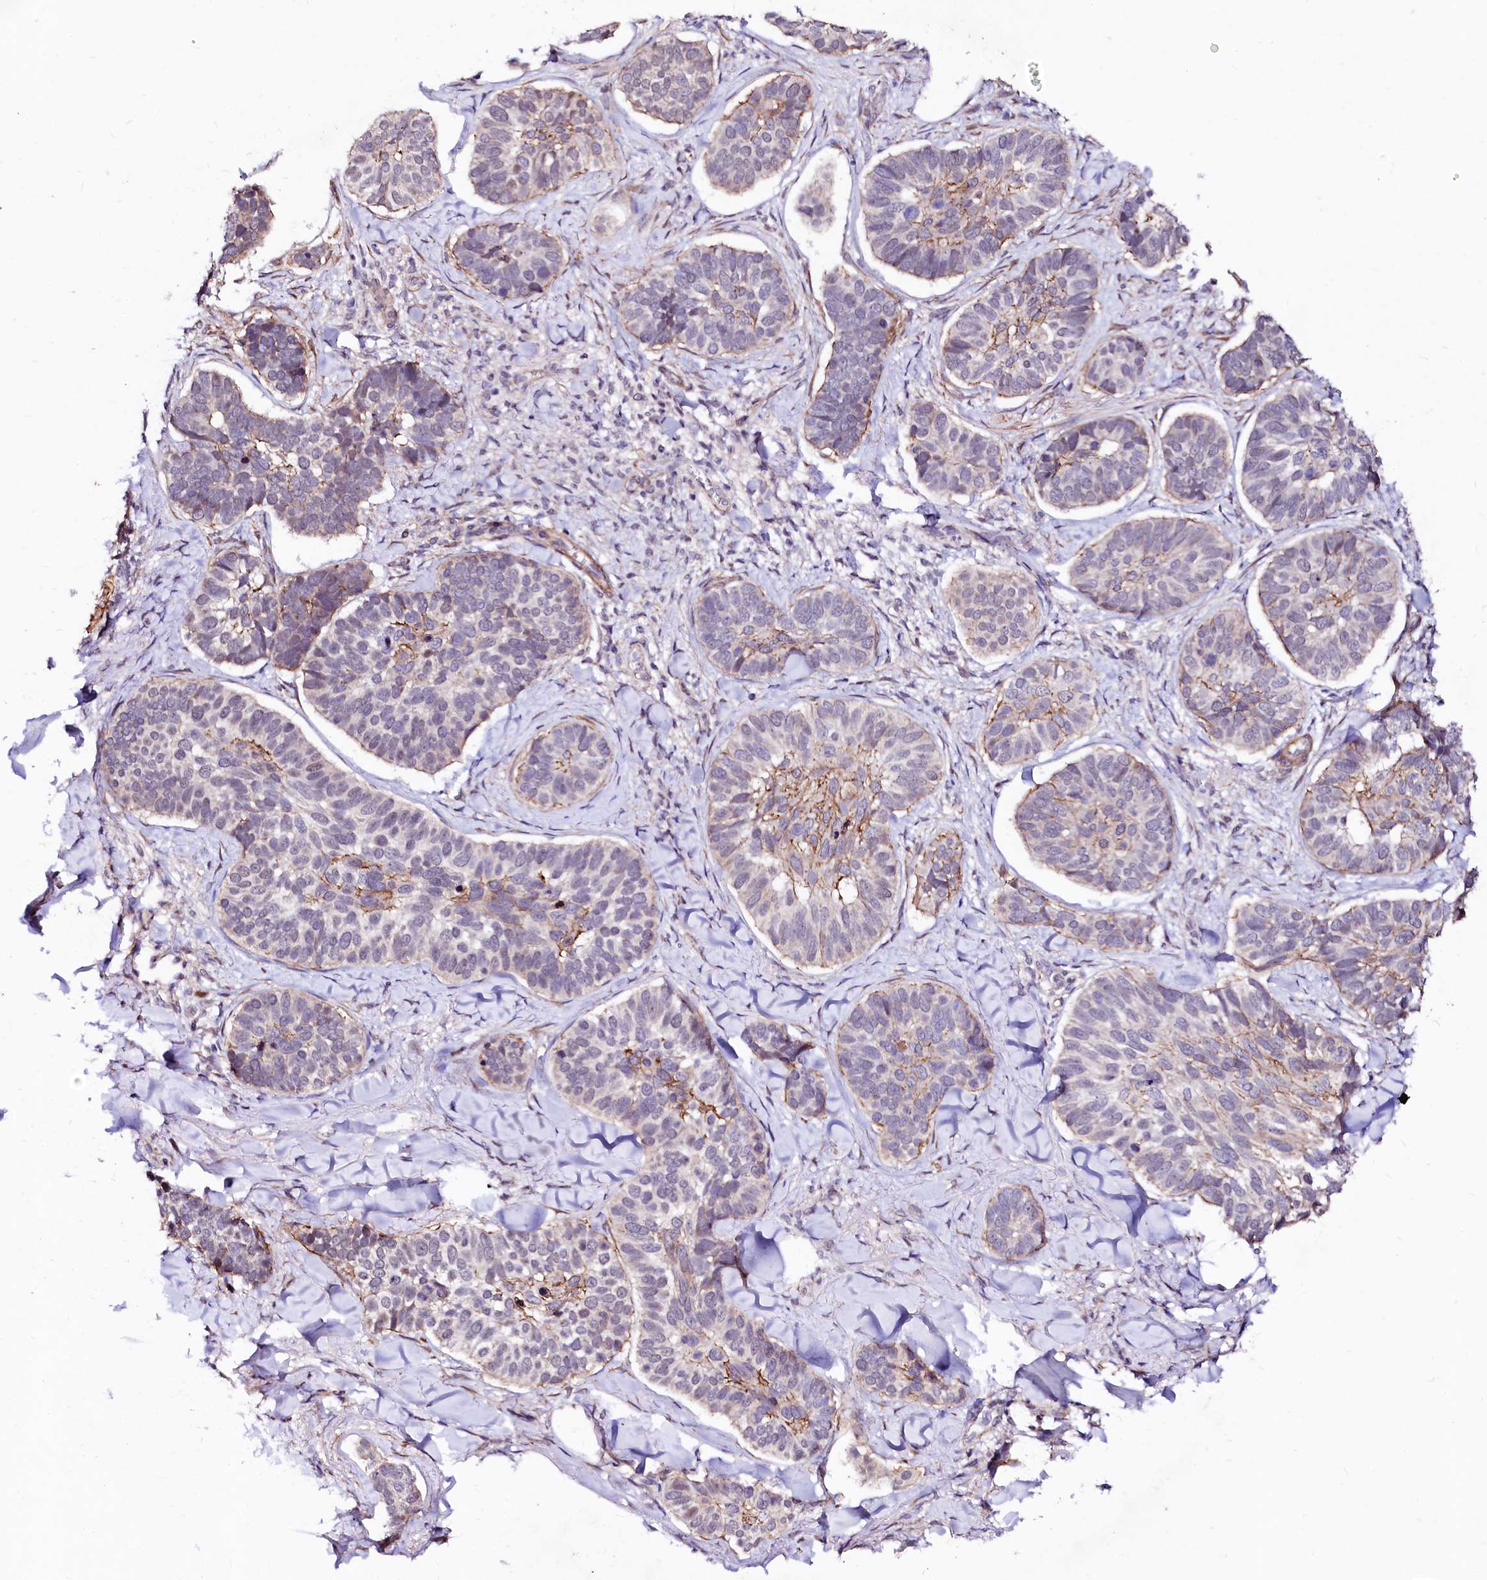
{"staining": {"intensity": "moderate", "quantity": "<25%", "location": "cytoplasmic/membranous"}, "tissue": "skin cancer", "cell_type": "Tumor cells", "image_type": "cancer", "snomed": [{"axis": "morphology", "description": "Basal cell carcinoma"}, {"axis": "topography", "description": "Skin"}], "caption": "High-power microscopy captured an IHC photomicrograph of skin basal cell carcinoma, revealing moderate cytoplasmic/membranous expression in about <25% of tumor cells. Using DAB (3,3'-diaminobenzidine) (brown) and hematoxylin (blue) stains, captured at high magnification using brightfield microscopy.", "gene": "GPR176", "patient": {"sex": "male", "age": 62}}